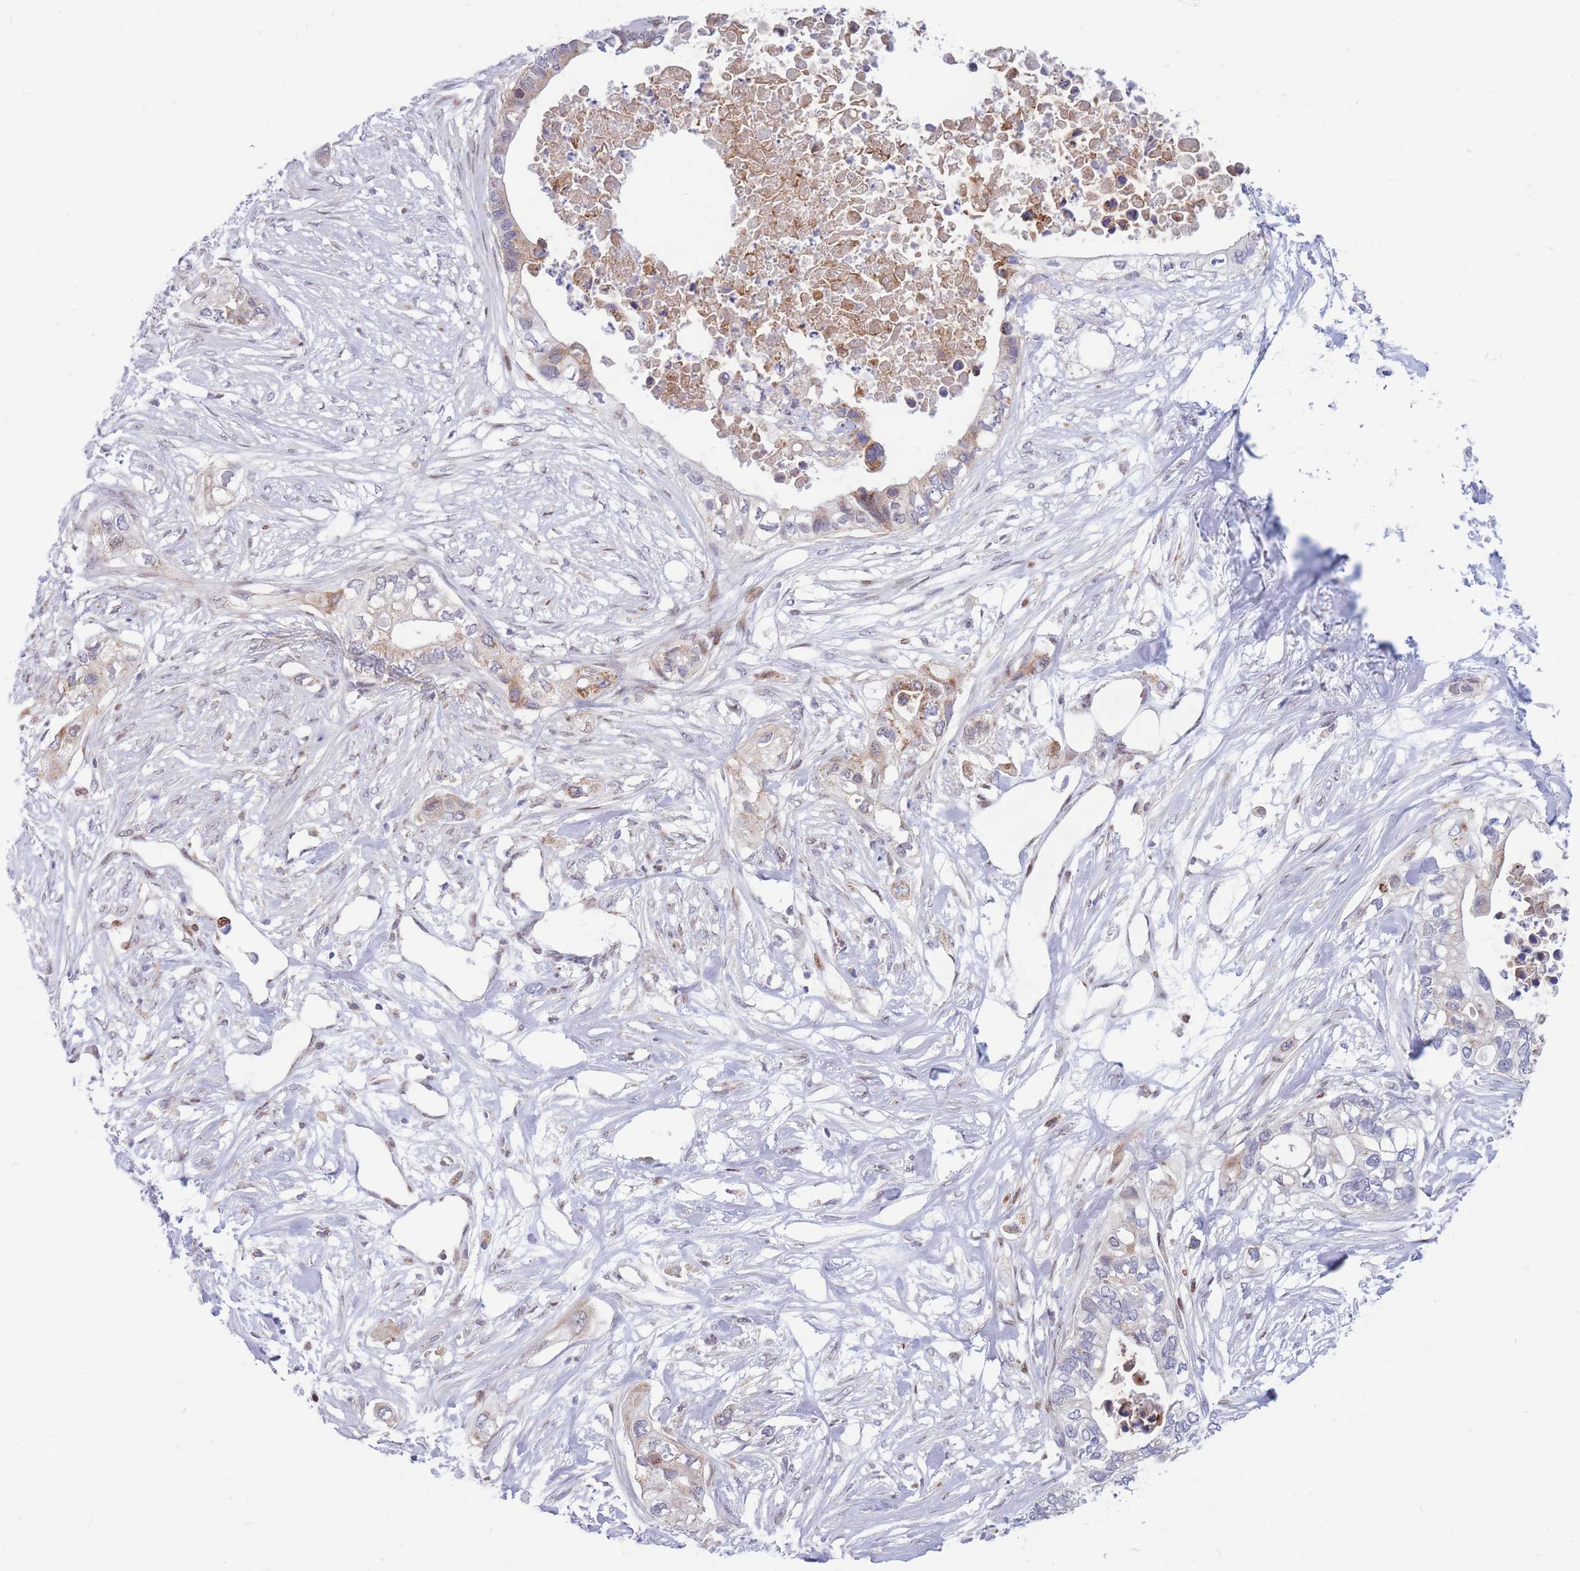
{"staining": {"intensity": "negative", "quantity": "none", "location": "none"}, "tissue": "pancreatic cancer", "cell_type": "Tumor cells", "image_type": "cancer", "snomed": [{"axis": "morphology", "description": "Adenocarcinoma, NOS"}, {"axis": "topography", "description": "Pancreas"}], "caption": "Human adenocarcinoma (pancreatic) stained for a protein using IHC displays no staining in tumor cells.", "gene": "MOB4", "patient": {"sex": "female", "age": 63}}